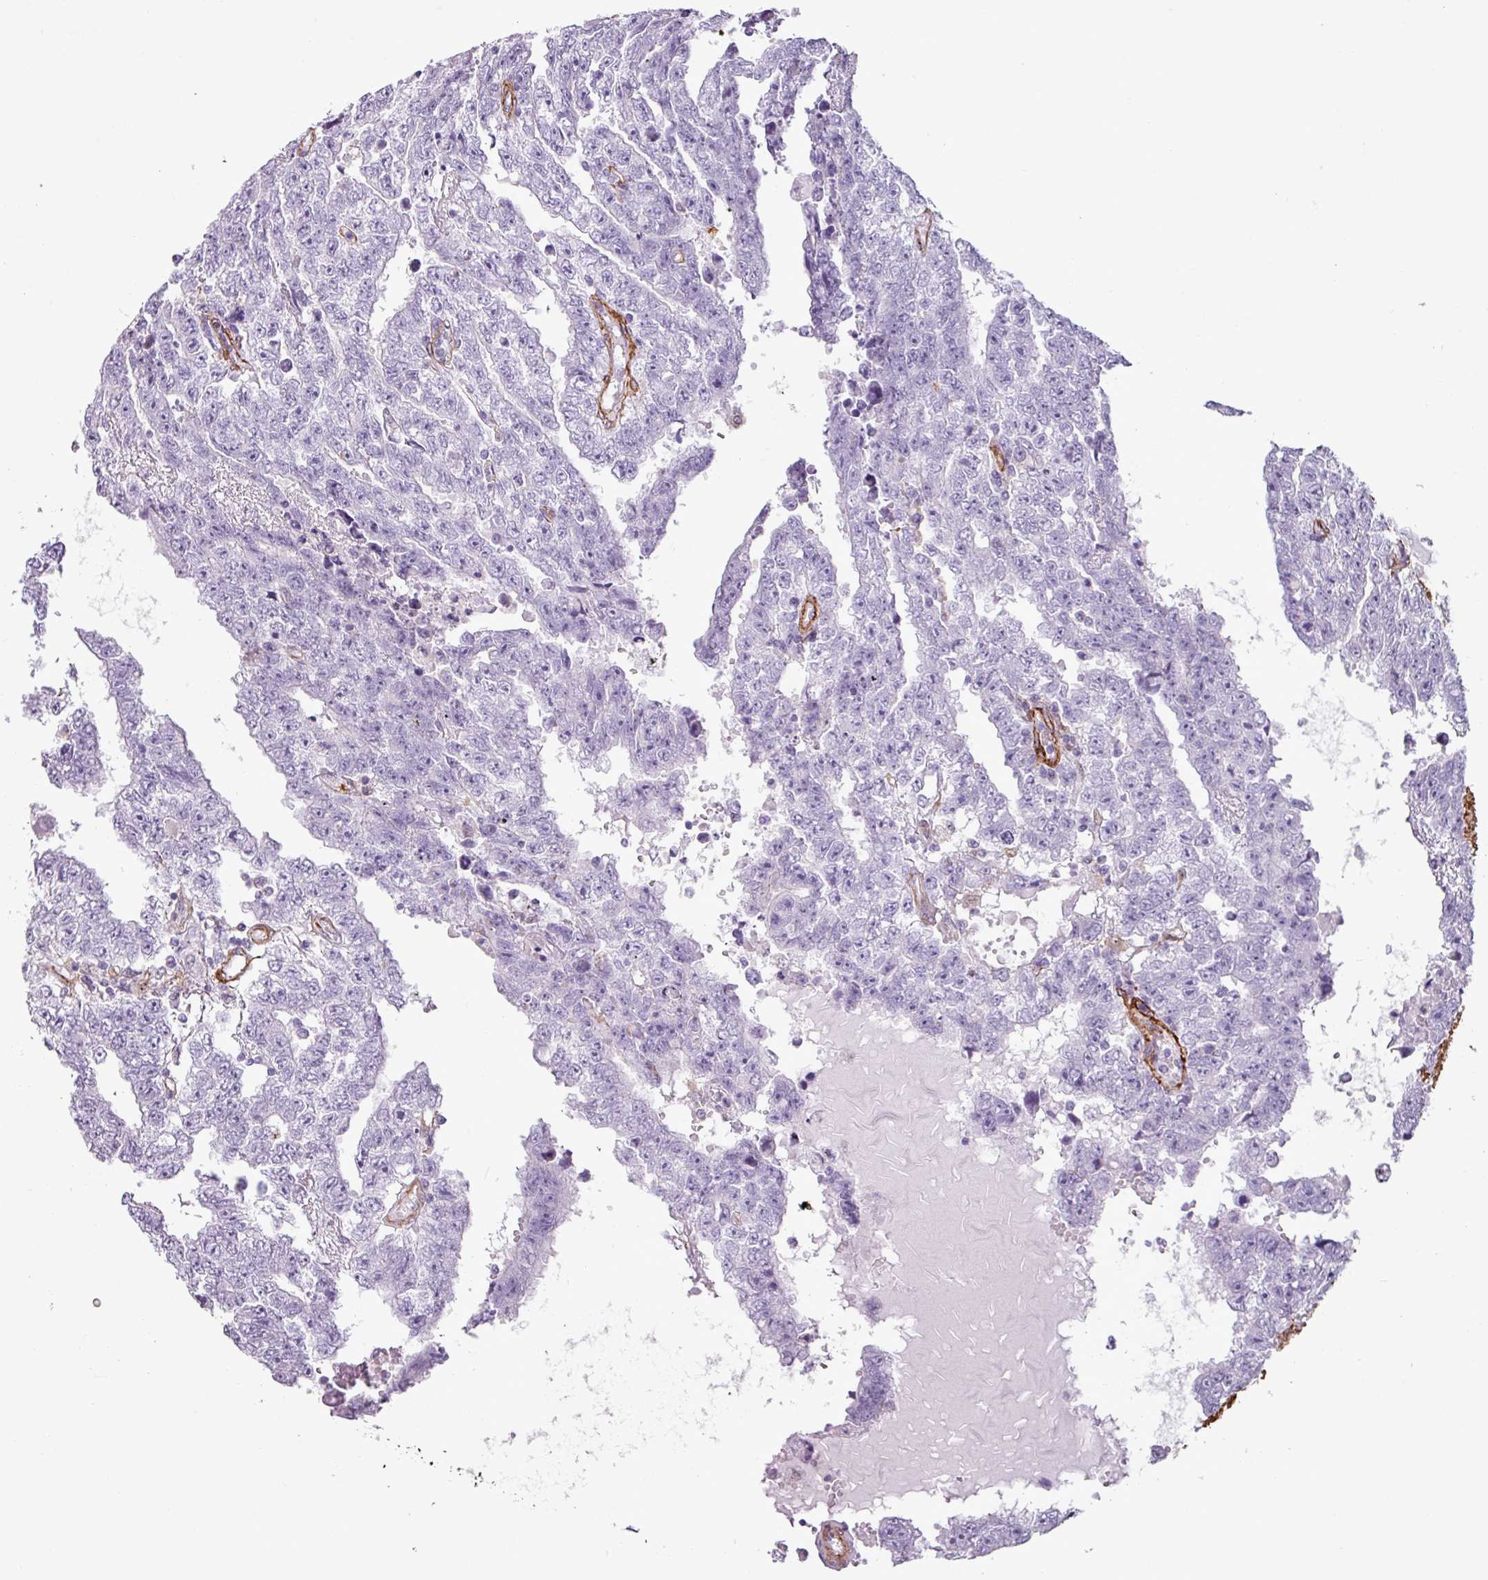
{"staining": {"intensity": "negative", "quantity": "none", "location": "none"}, "tissue": "testis cancer", "cell_type": "Tumor cells", "image_type": "cancer", "snomed": [{"axis": "morphology", "description": "Carcinoma, Embryonal, NOS"}, {"axis": "topography", "description": "Testis"}], "caption": "This is an IHC micrograph of testis cancer (embryonal carcinoma). There is no positivity in tumor cells.", "gene": "ATP10A", "patient": {"sex": "male", "age": 25}}